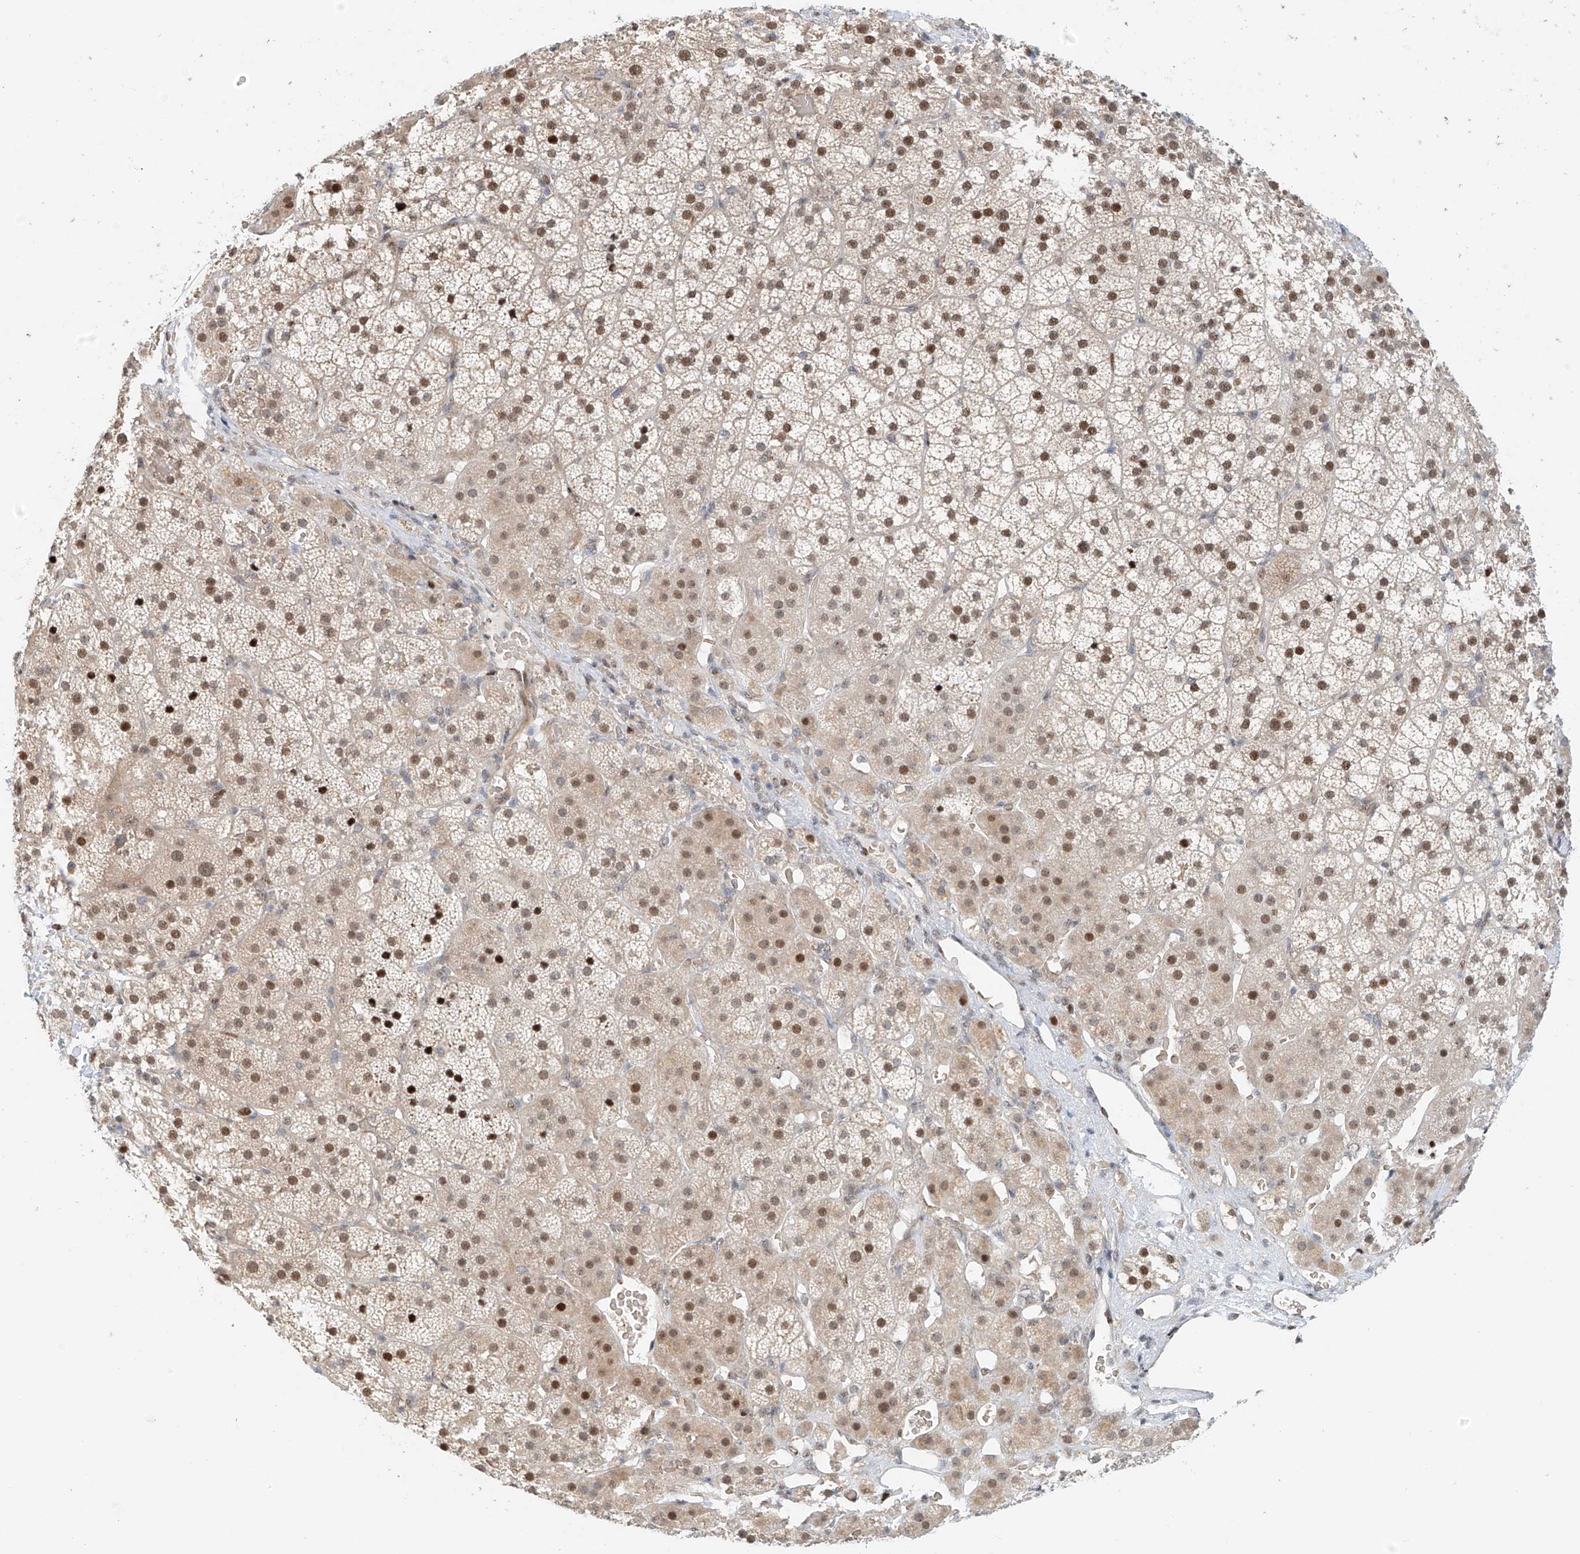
{"staining": {"intensity": "strong", "quantity": "25%-75%", "location": "nuclear"}, "tissue": "adrenal gland", "cell_type": "Glandular cells", "image_type": "normal", "snomed": [{"axis": "morphology", "description": "Normal tissue, NOS"}, {"axis": "topography", "description": "Adrenal gland"}], "caption": "Immunohistochemistry of normal adrenal gland demonstrates high levels of strong nuclear positivity in about 25%-75% of glandular cells. The staining was performed using DAB (3,3'-diaminobenzidine) to visualize the protein expression in brown, while the nuclei were stained in blue with hematoxylin (Magnification: 20x).", "gene": "ZNF514", "patient": {"sex": "female", "age": 44}}